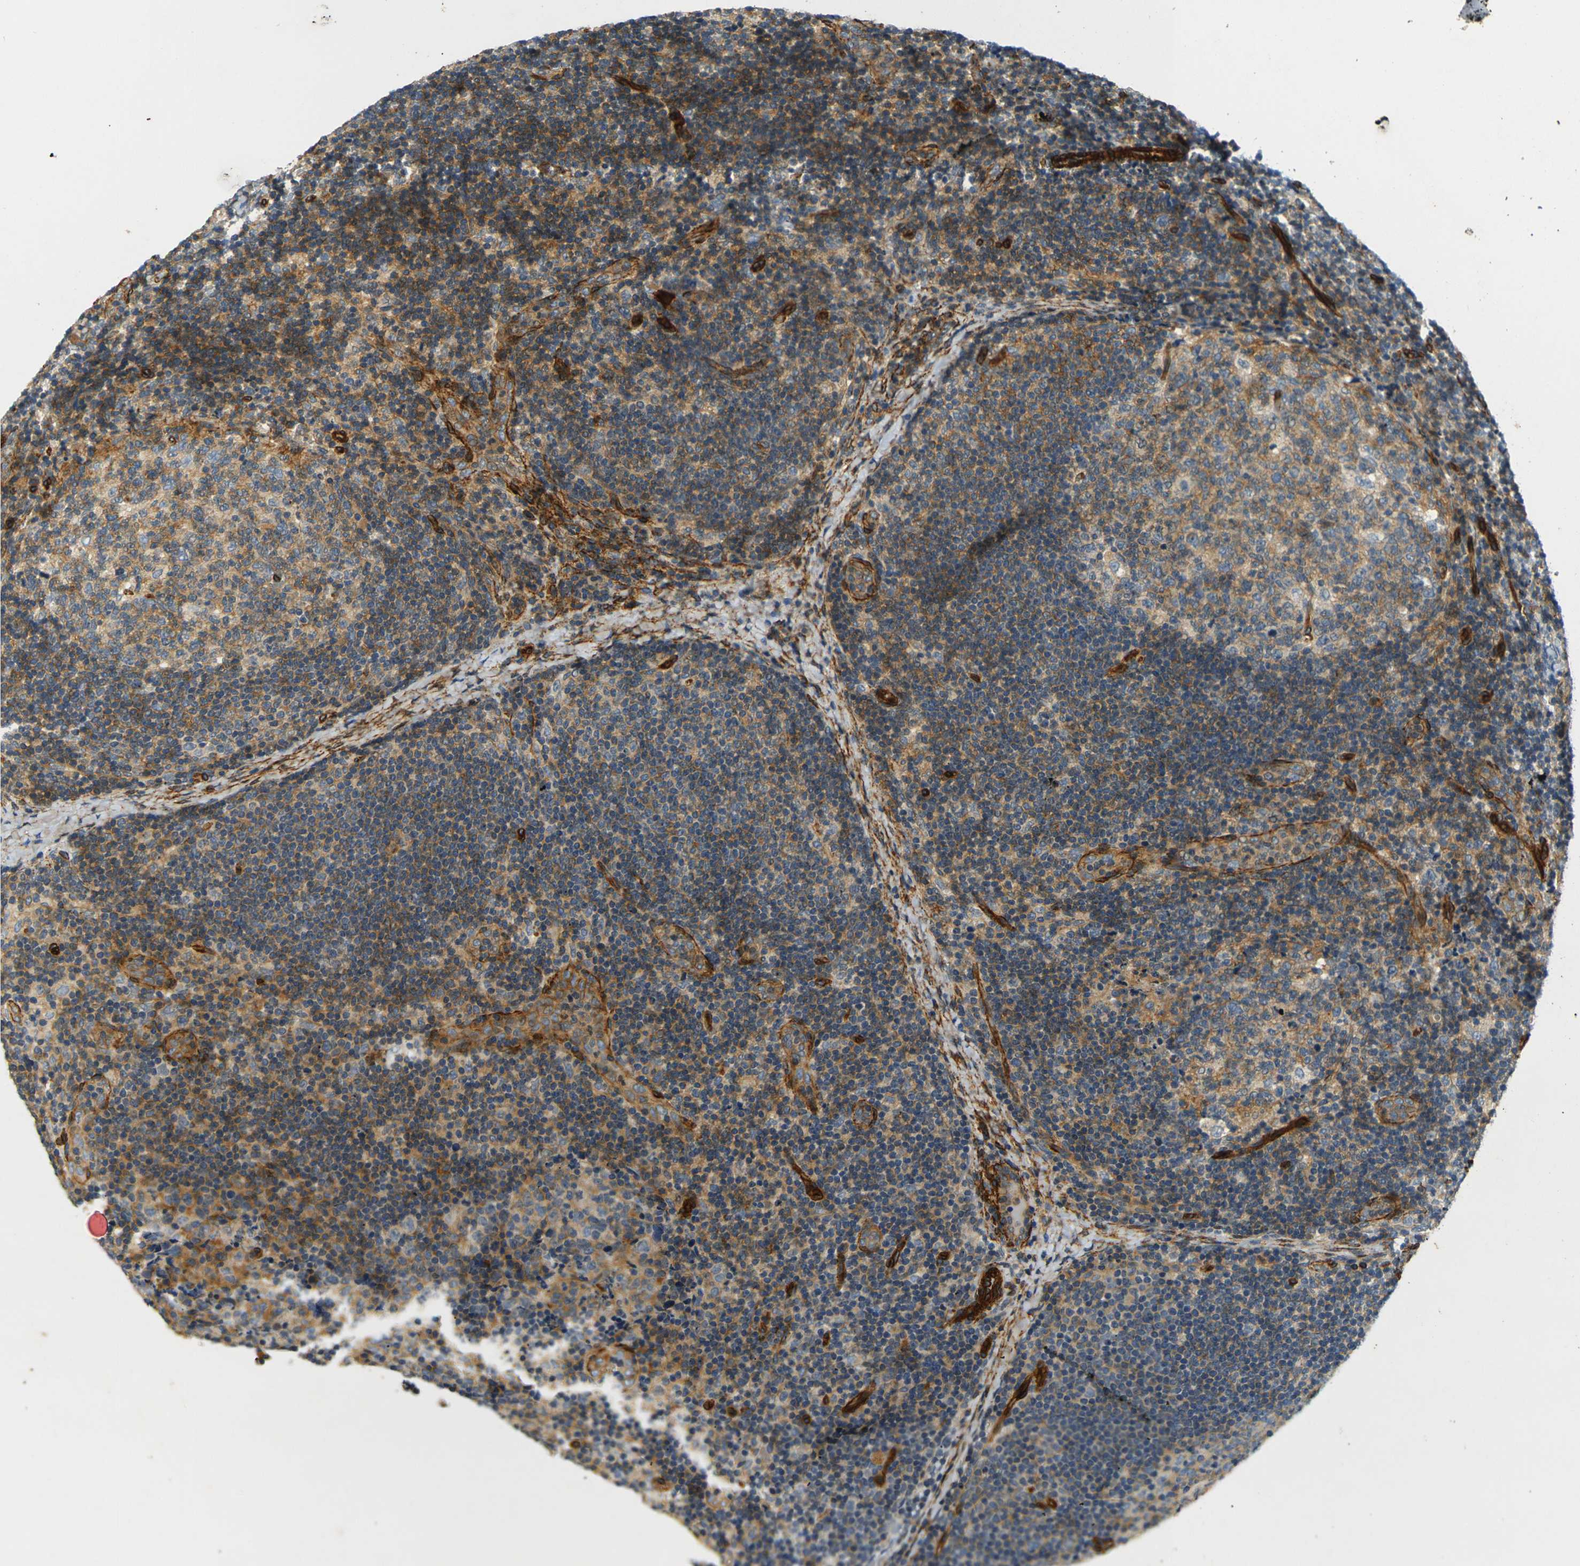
{"staining": {"intensity": "weak", "quantity": ">75%", "location": "cytoplasmic/membranous"}, "tissue": "lymph node", "cell_type": "Germinal center cells", "image_type": "normal", "snomed": [{"axis": "morphology", "description": "Normal tissue, NOS"}, {"axis": "topography", "description": "Lymph node"}], "caption": "High-magnification brightfield microscopy of benign lymph node stained with DAB (3,3'-diaminobenzidine) (brown) and counterstained with hematoxylin (blue). germinal center cells exhibit weak cytoplasmic/membranous expression is present in about>75% of cells. (DAB IHC, brown staining for protein, blue staining for nuclei).", "gene": "EPHA7", "patient": {"sex": "female", "age": 14}}